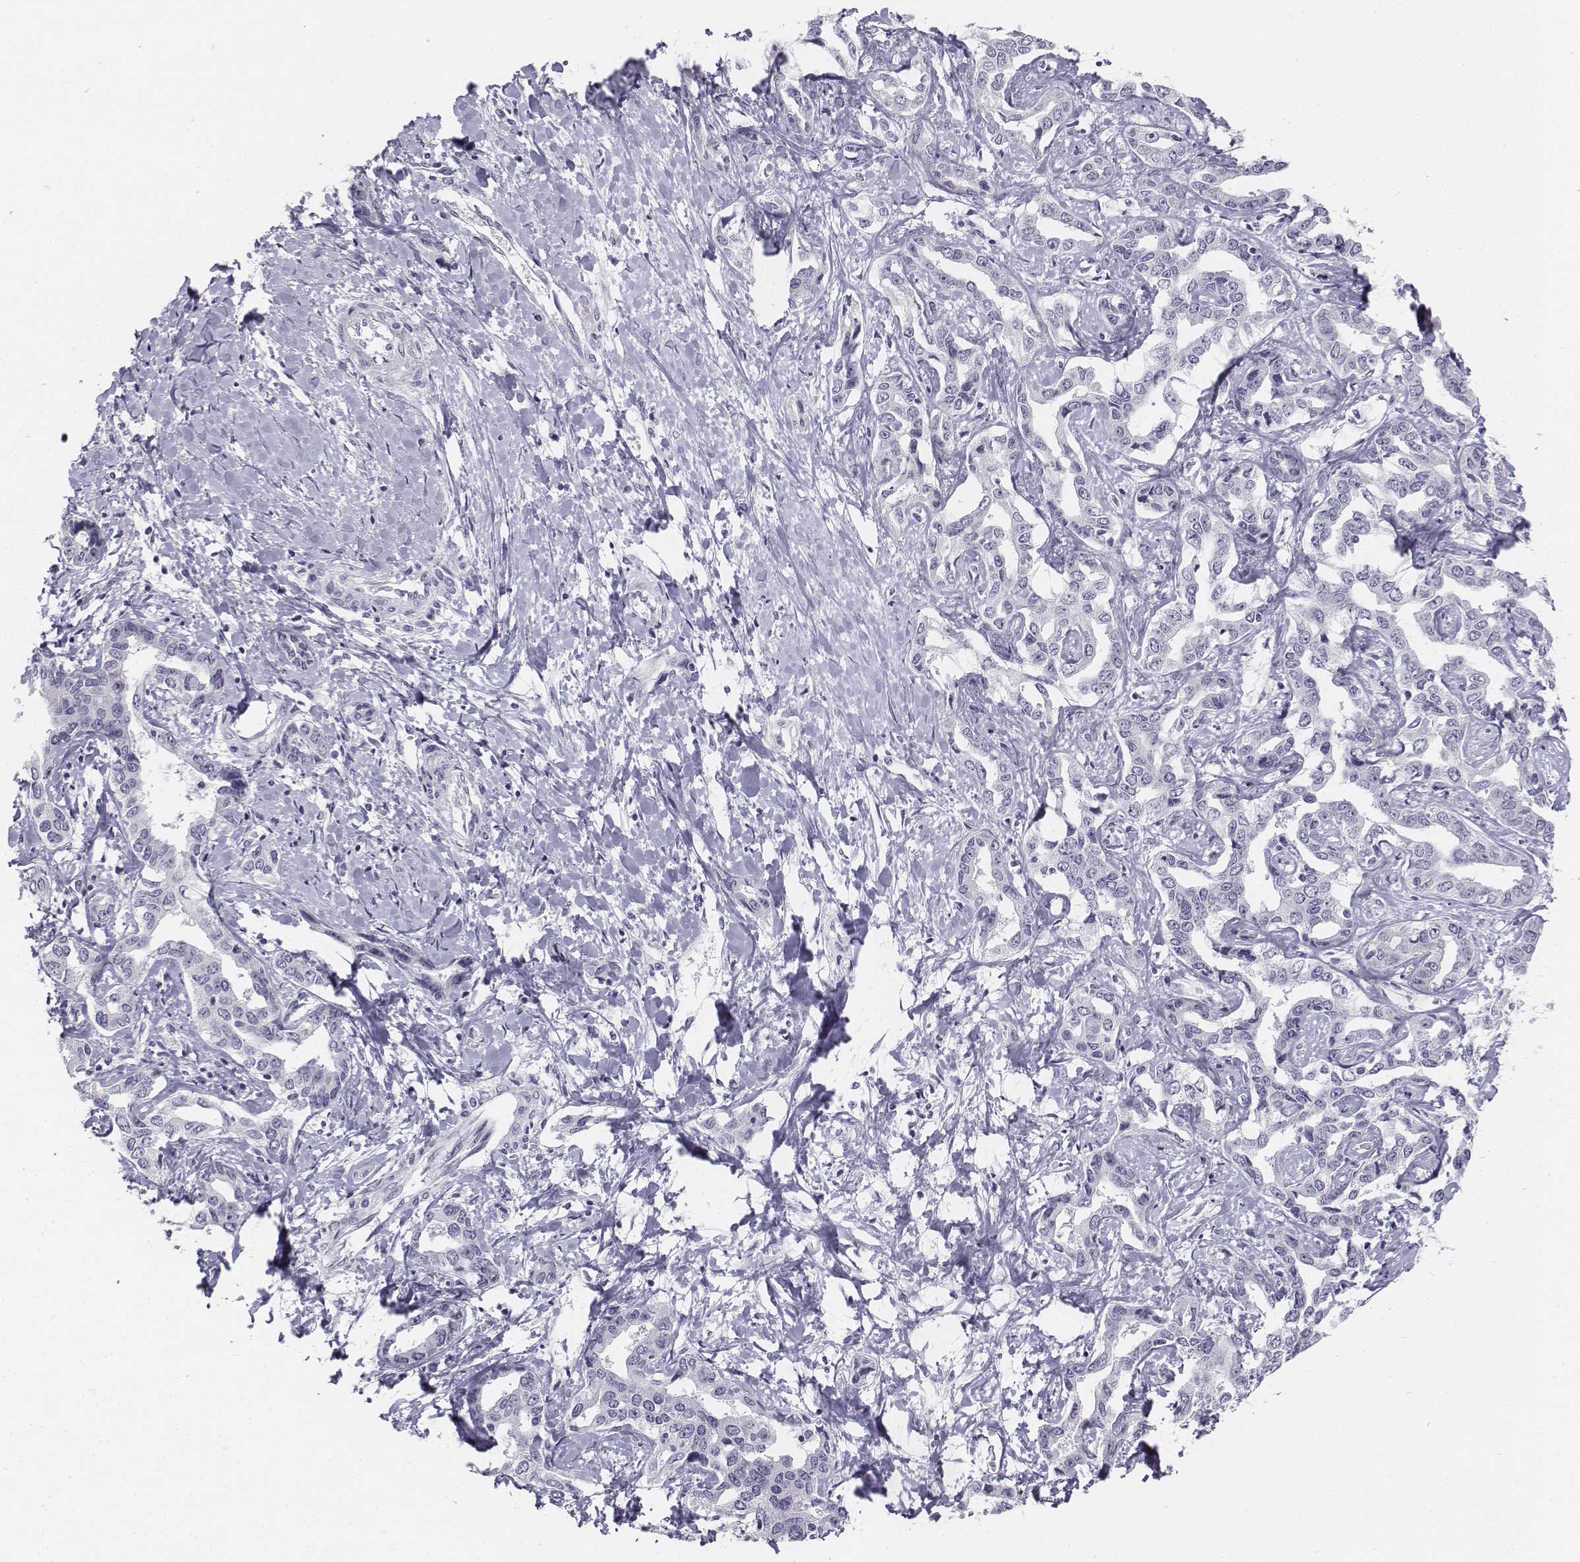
{"staining": {"intensity": "negative", "quantity": "none", "location": "none"}, "tissue": "liver cancer", "cell_type": "Tumor cells", "image_type": "cancer", "snomed": [{"axis": "morphology", "description": "Cholangiocarcinoma"}, {"axis": "topography", "description": "Liver"}], "caption": "The immunohistochemistry (IHC) photomicrograph has no significant staining in tumor cells of liver cholangiocarcinoma tissue.", "gene": "TH", "patient": {"sex": "male", "age": 59}}